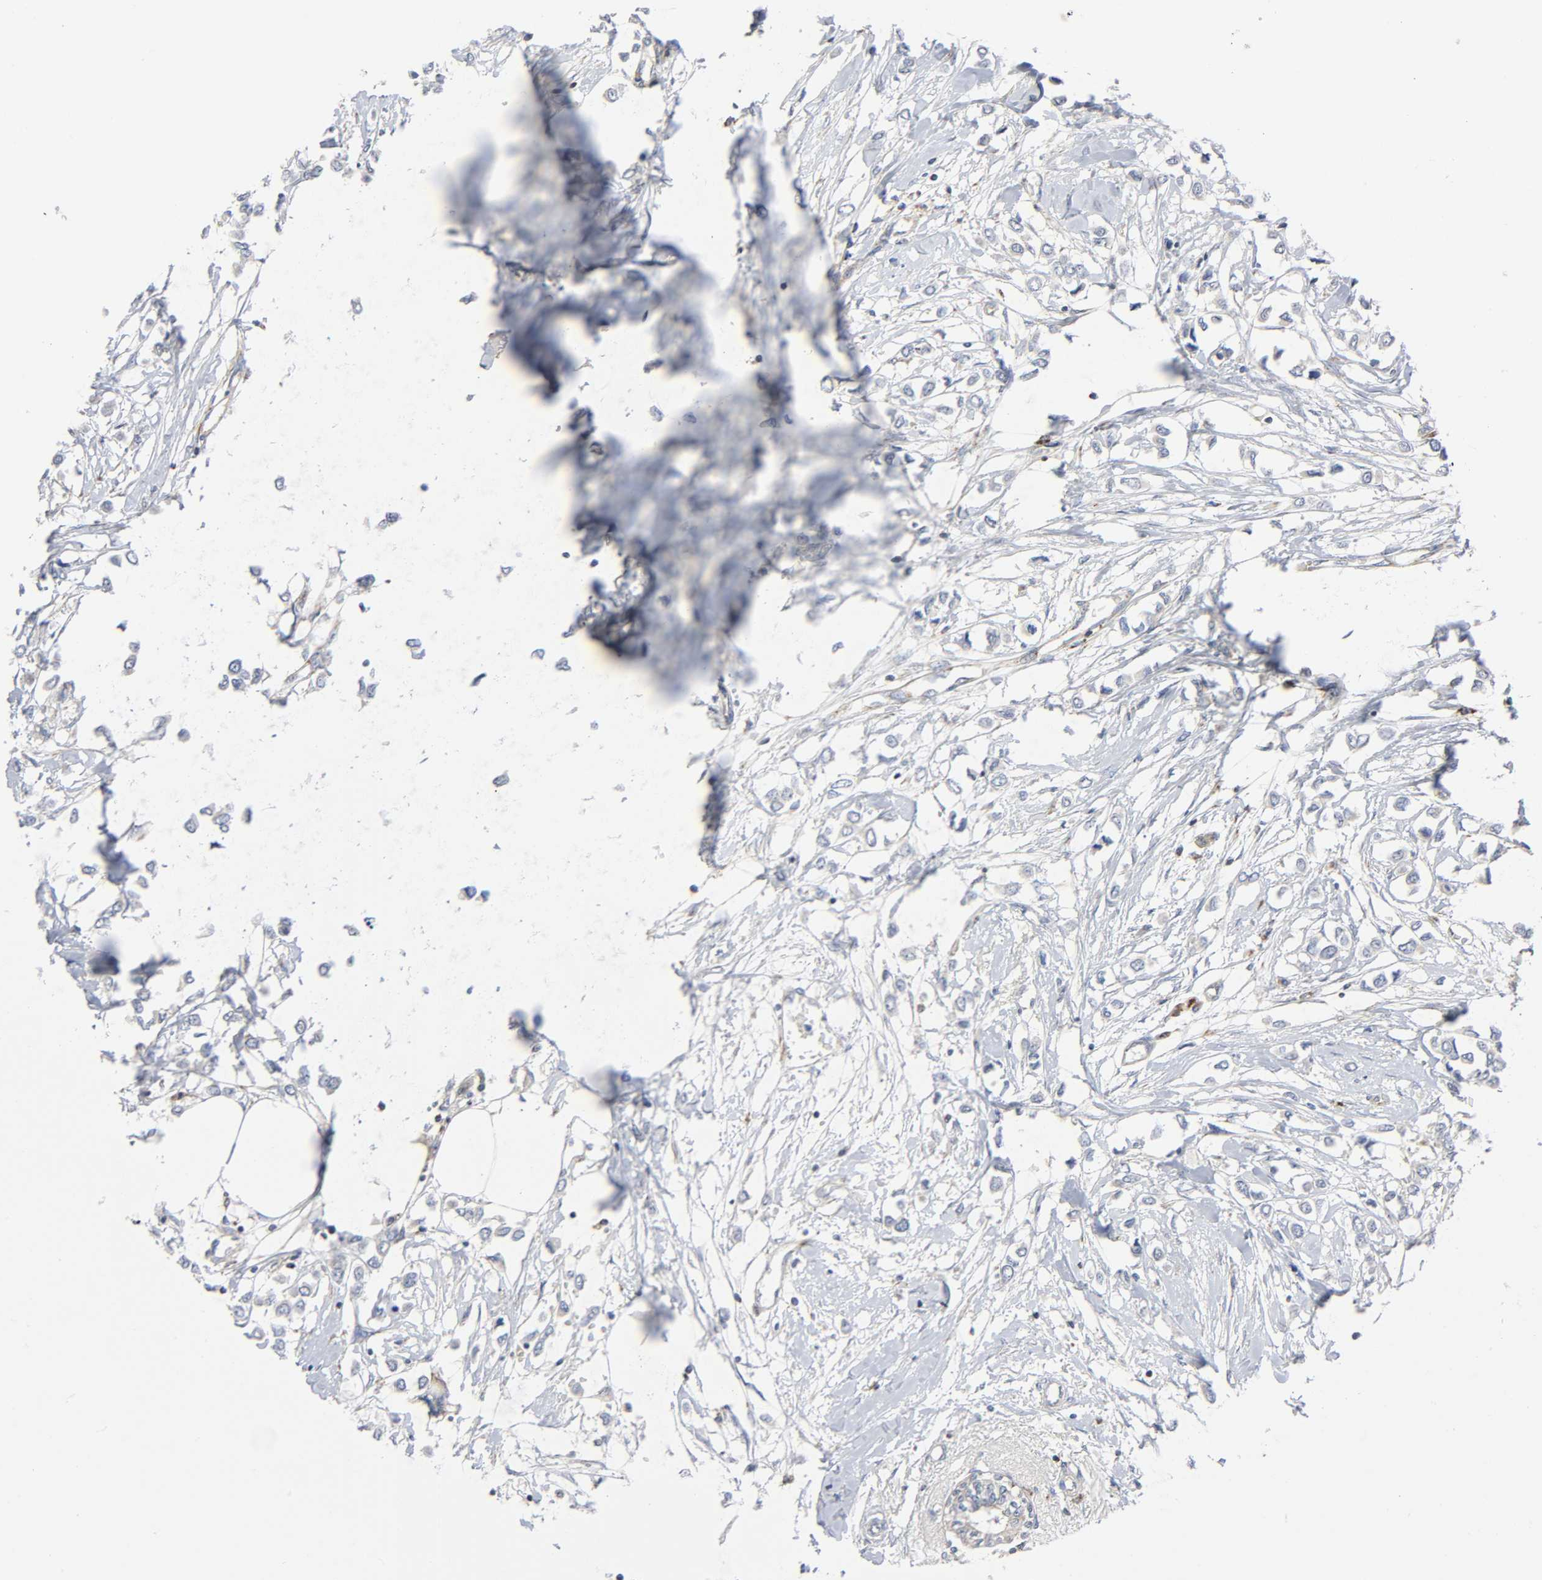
{"staining": {"intensity": "negative", "quantity": "none", "location": "none"}, "tissue": "breast cancer", "cell_type": "Tumor cells", "image_type": "cancer", "snomed": [{"axis": "morphology", "description": "Lobular carcinoma"}, {"axis": "topography", "description": "Breast"}], "caption": "Immunohistochemistry histopathology image of neoplastic tissue: human breast cancer stained with DAB demonstrates no significant protein positivity in tumor cells.", "gene": "BAK1", "patient": {"sex": "female", "age": 51}}